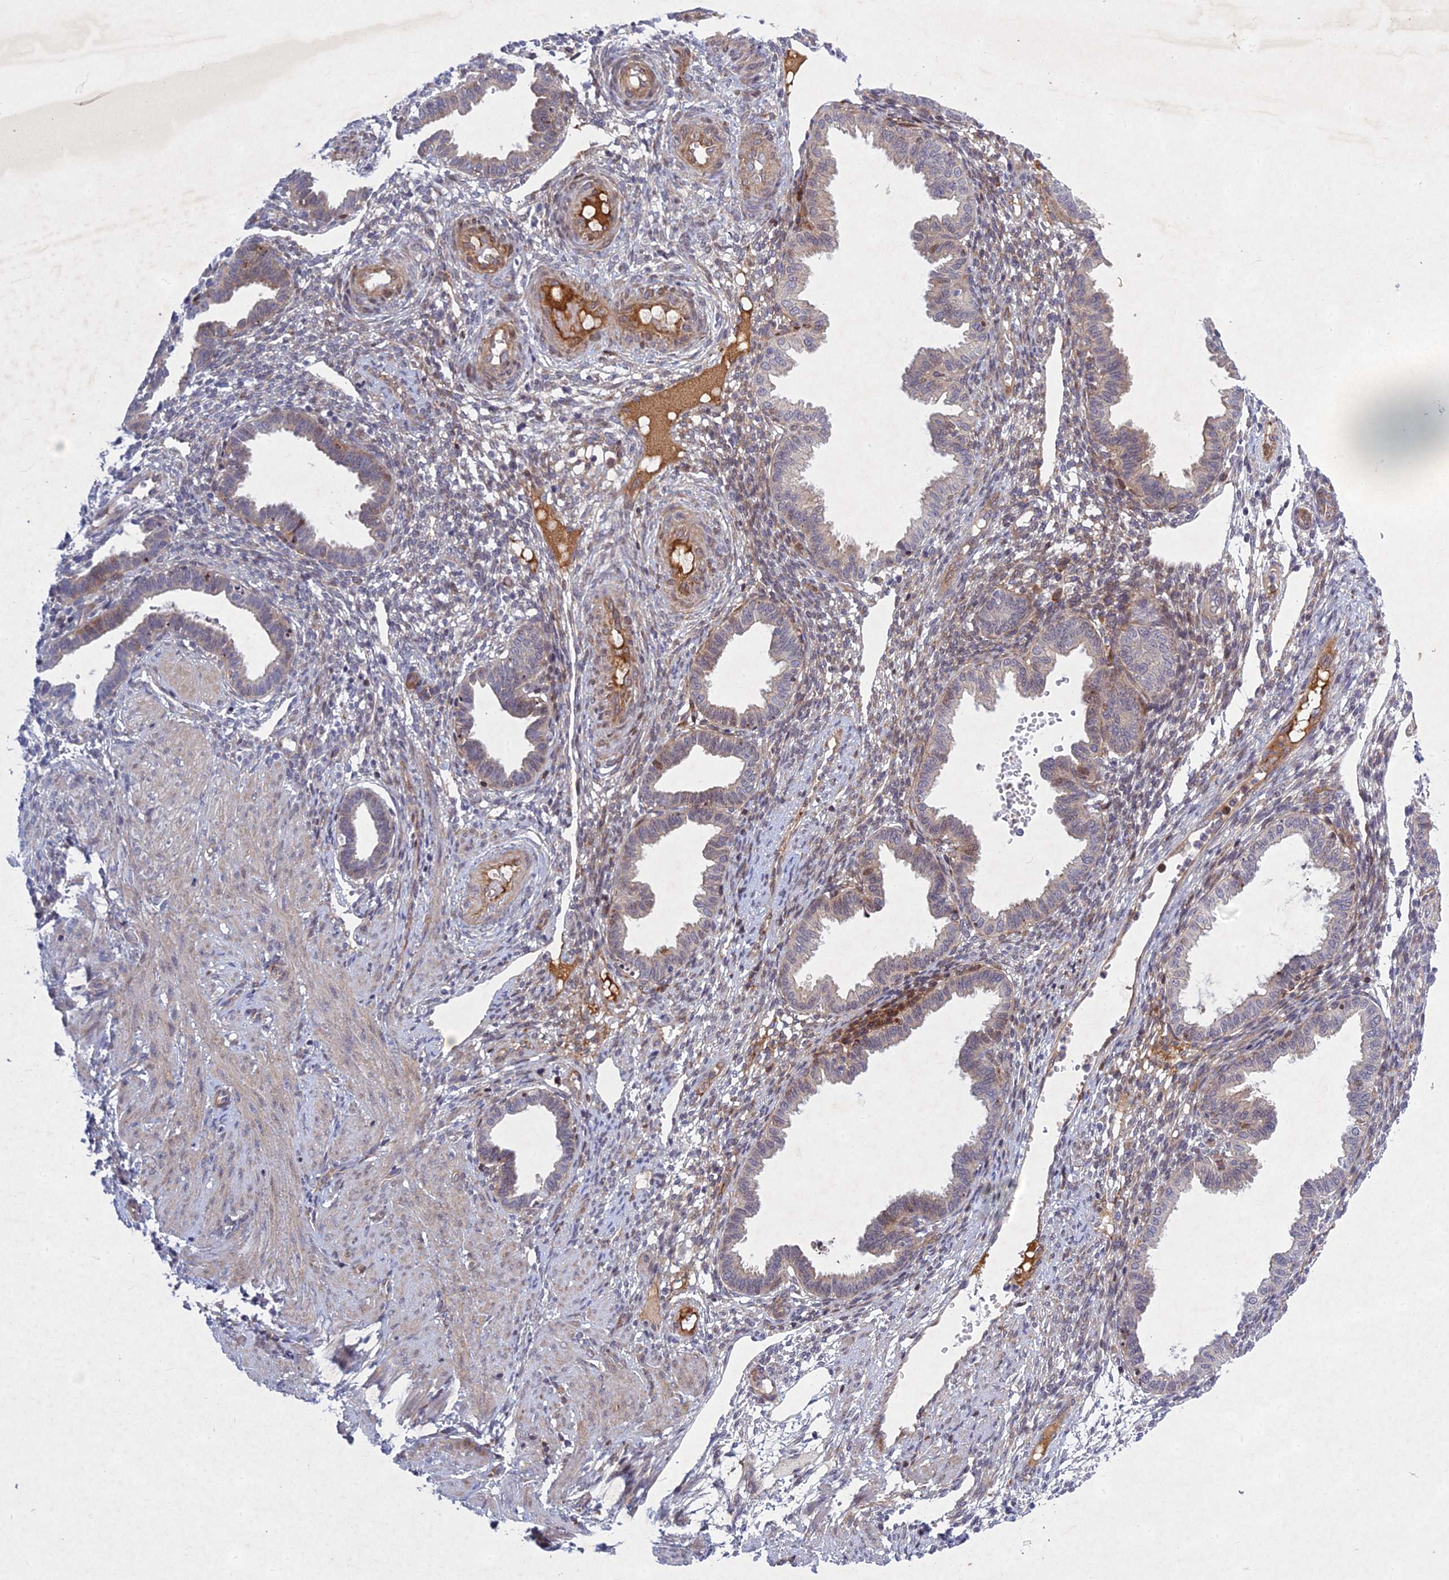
{"staining": {"intensity": "negative", "quantity": "none", "location": "none"}, "tissue": "endometrium", "cell_type": "Cells in endometrial stroma", "image_type": "normal", "snomed": [{"axis": "morphology", "description": "Normal tissue, NOS"}, {"axis": "topography", "description": "Endometrium"}], "caption": "The photomicrograph shows no significant staining in cells in endometrial stroma of endometrium.", "gene": "PTHLH", "patient": {"sex": "female", "age": 33}}